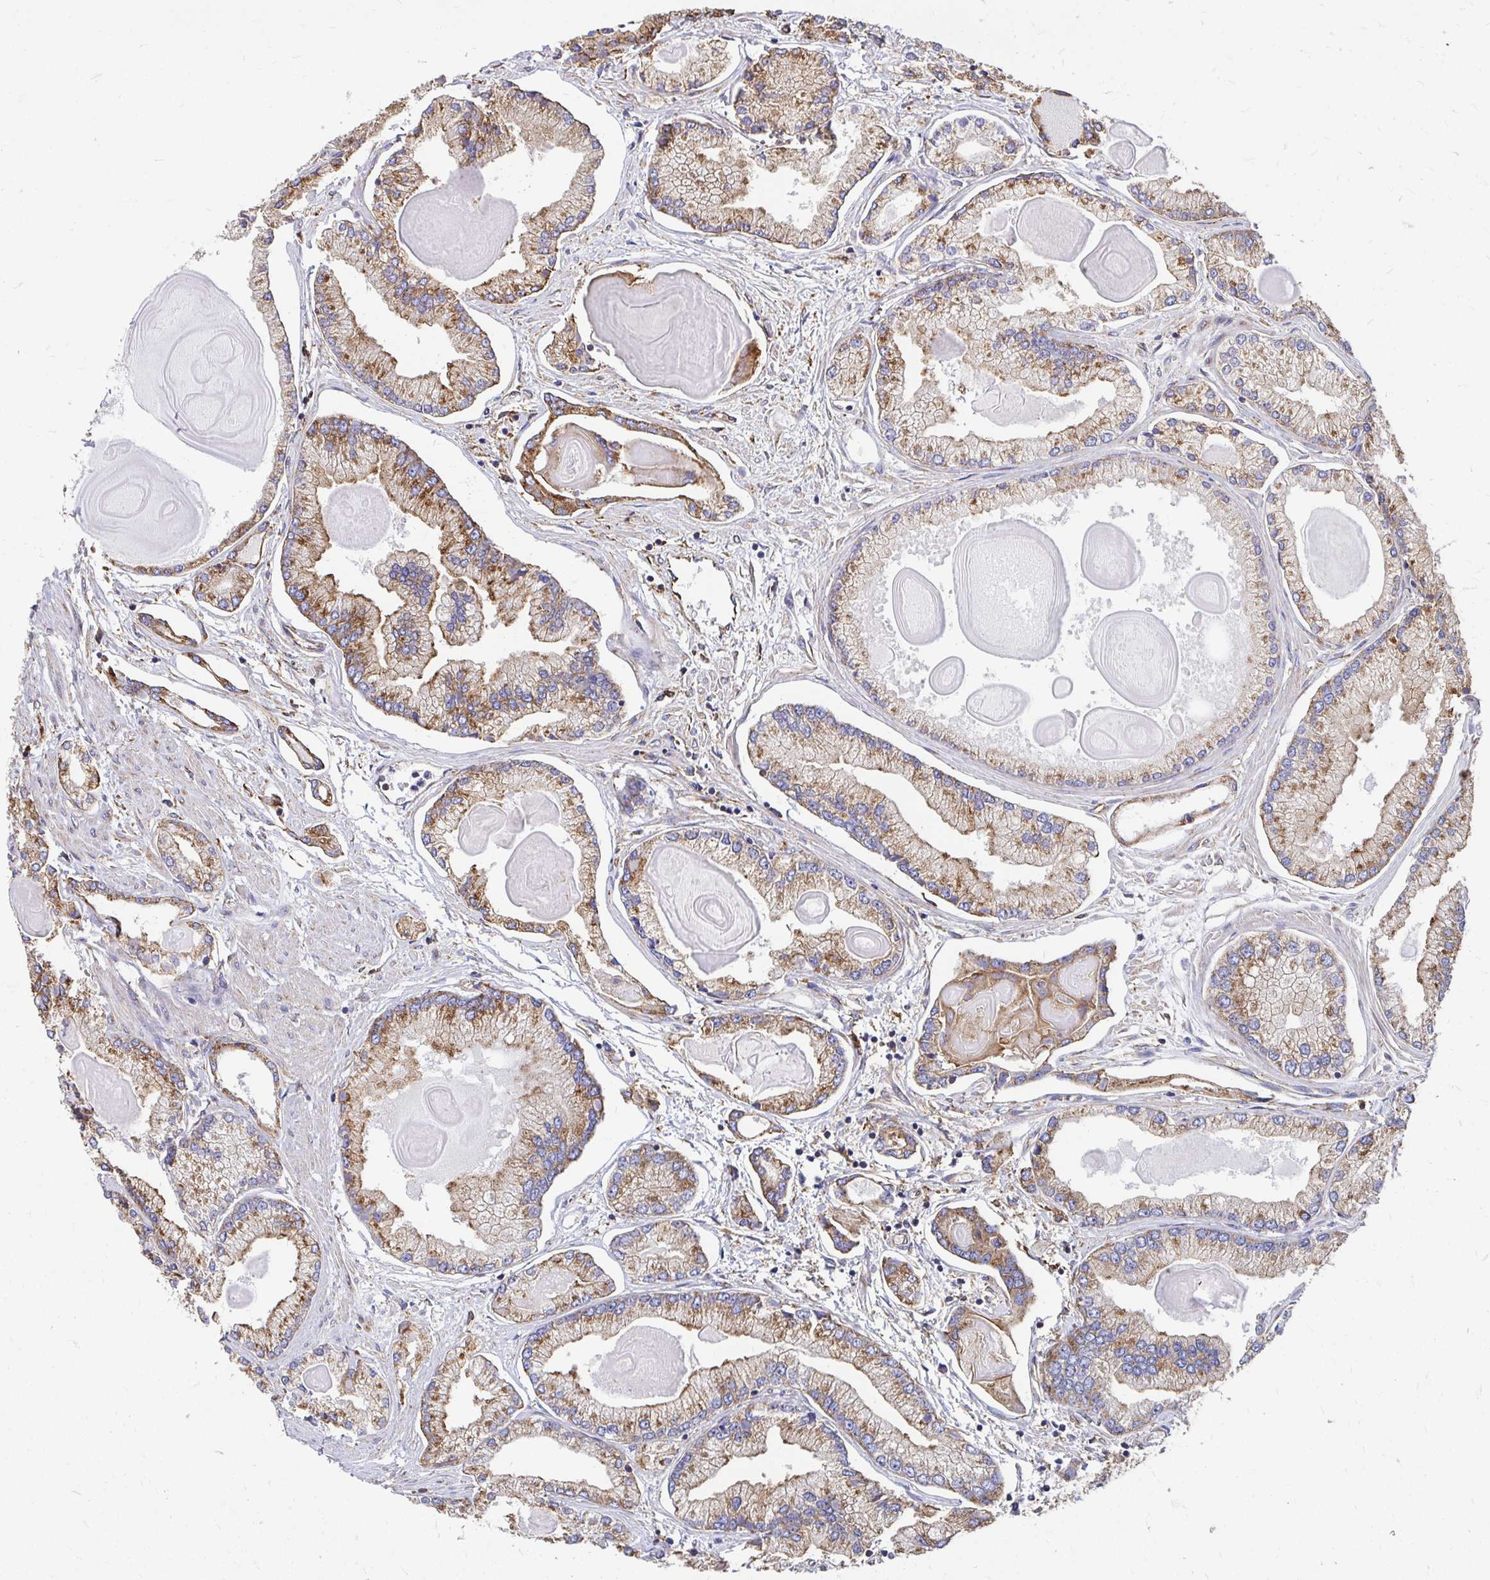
{"staining": {"intensity": "moderate", "quantity": ">75%", "location": "cytoplasmic/membranous"}, "tissue": "prostate cancer", "cell_type": "Tumor cells", "image_type": "cancer", "snomed": [{"axis": "morphology", "description": "Adenocarcinoma, High grade"}, {"axis": "topography", "description": "Prostate"}], "caption": "This is an image of IHC staining of adenocarcinoma (high-grade) (prostate), which shows moderate positivity in the cytoplasmic/membranous of tumor cells.", "gene": "CLTC", "patient": {"sex": "male", "age": 68}}